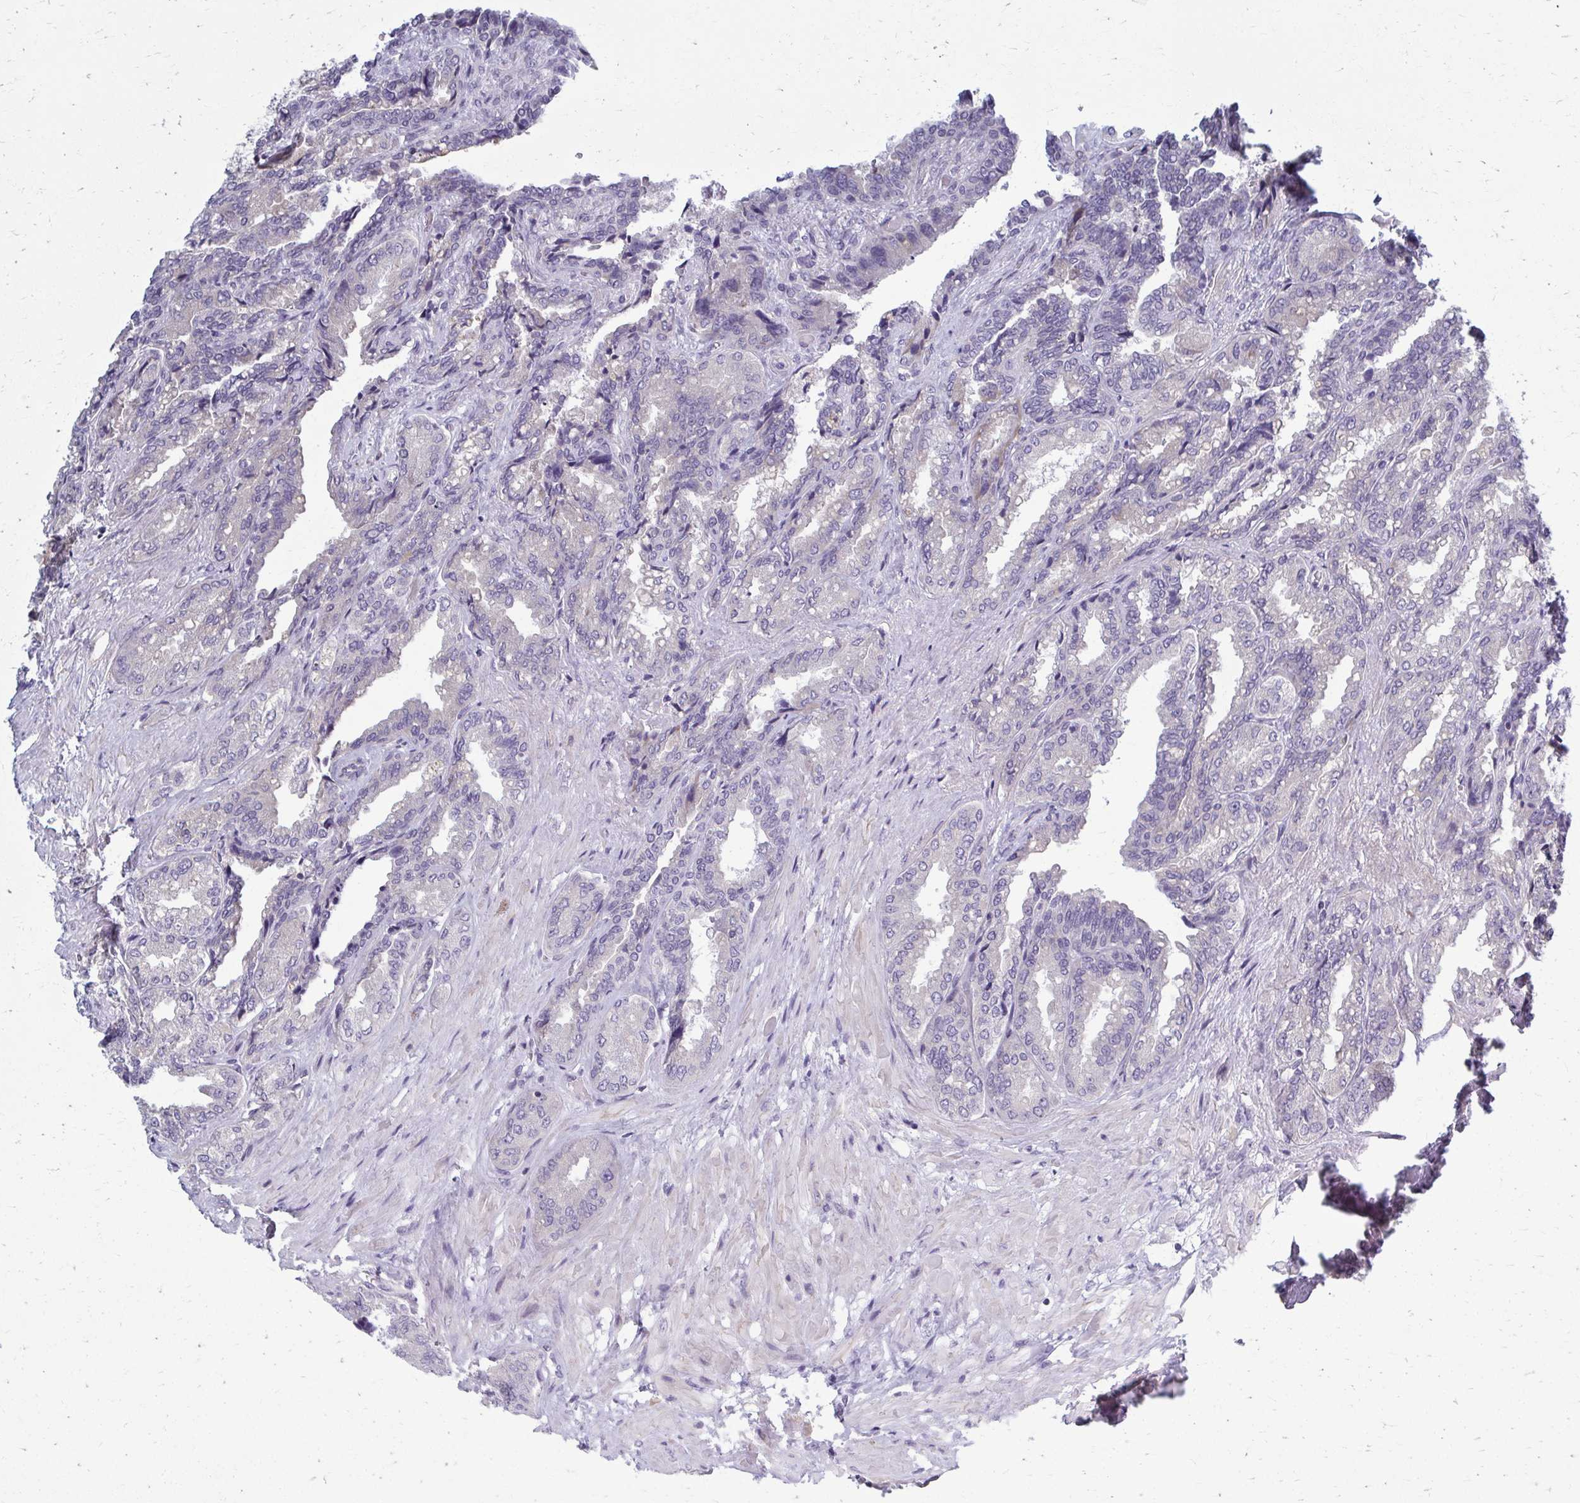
{"staining": {"intensity": "weak", "quantity": "<25%", "location": "cytoplasmic/membranous"}, "tissue": "seminal vesicle", "cell_type": "Glandular cells", "image_type": "normal", "snomed": [{"axis": "morphology", "description": "Normal tissue, NOS"}, {"axis": "topography", "description": "Seminal veicle"}], "caption": "High power microscopy photomicrograph of an IHC micrograph of unremarkable seminal vesicle, revealing no significant staining in glandular cells.", "gene": "MCRIP2", "patient": {"sex": "male", "age": 68}}